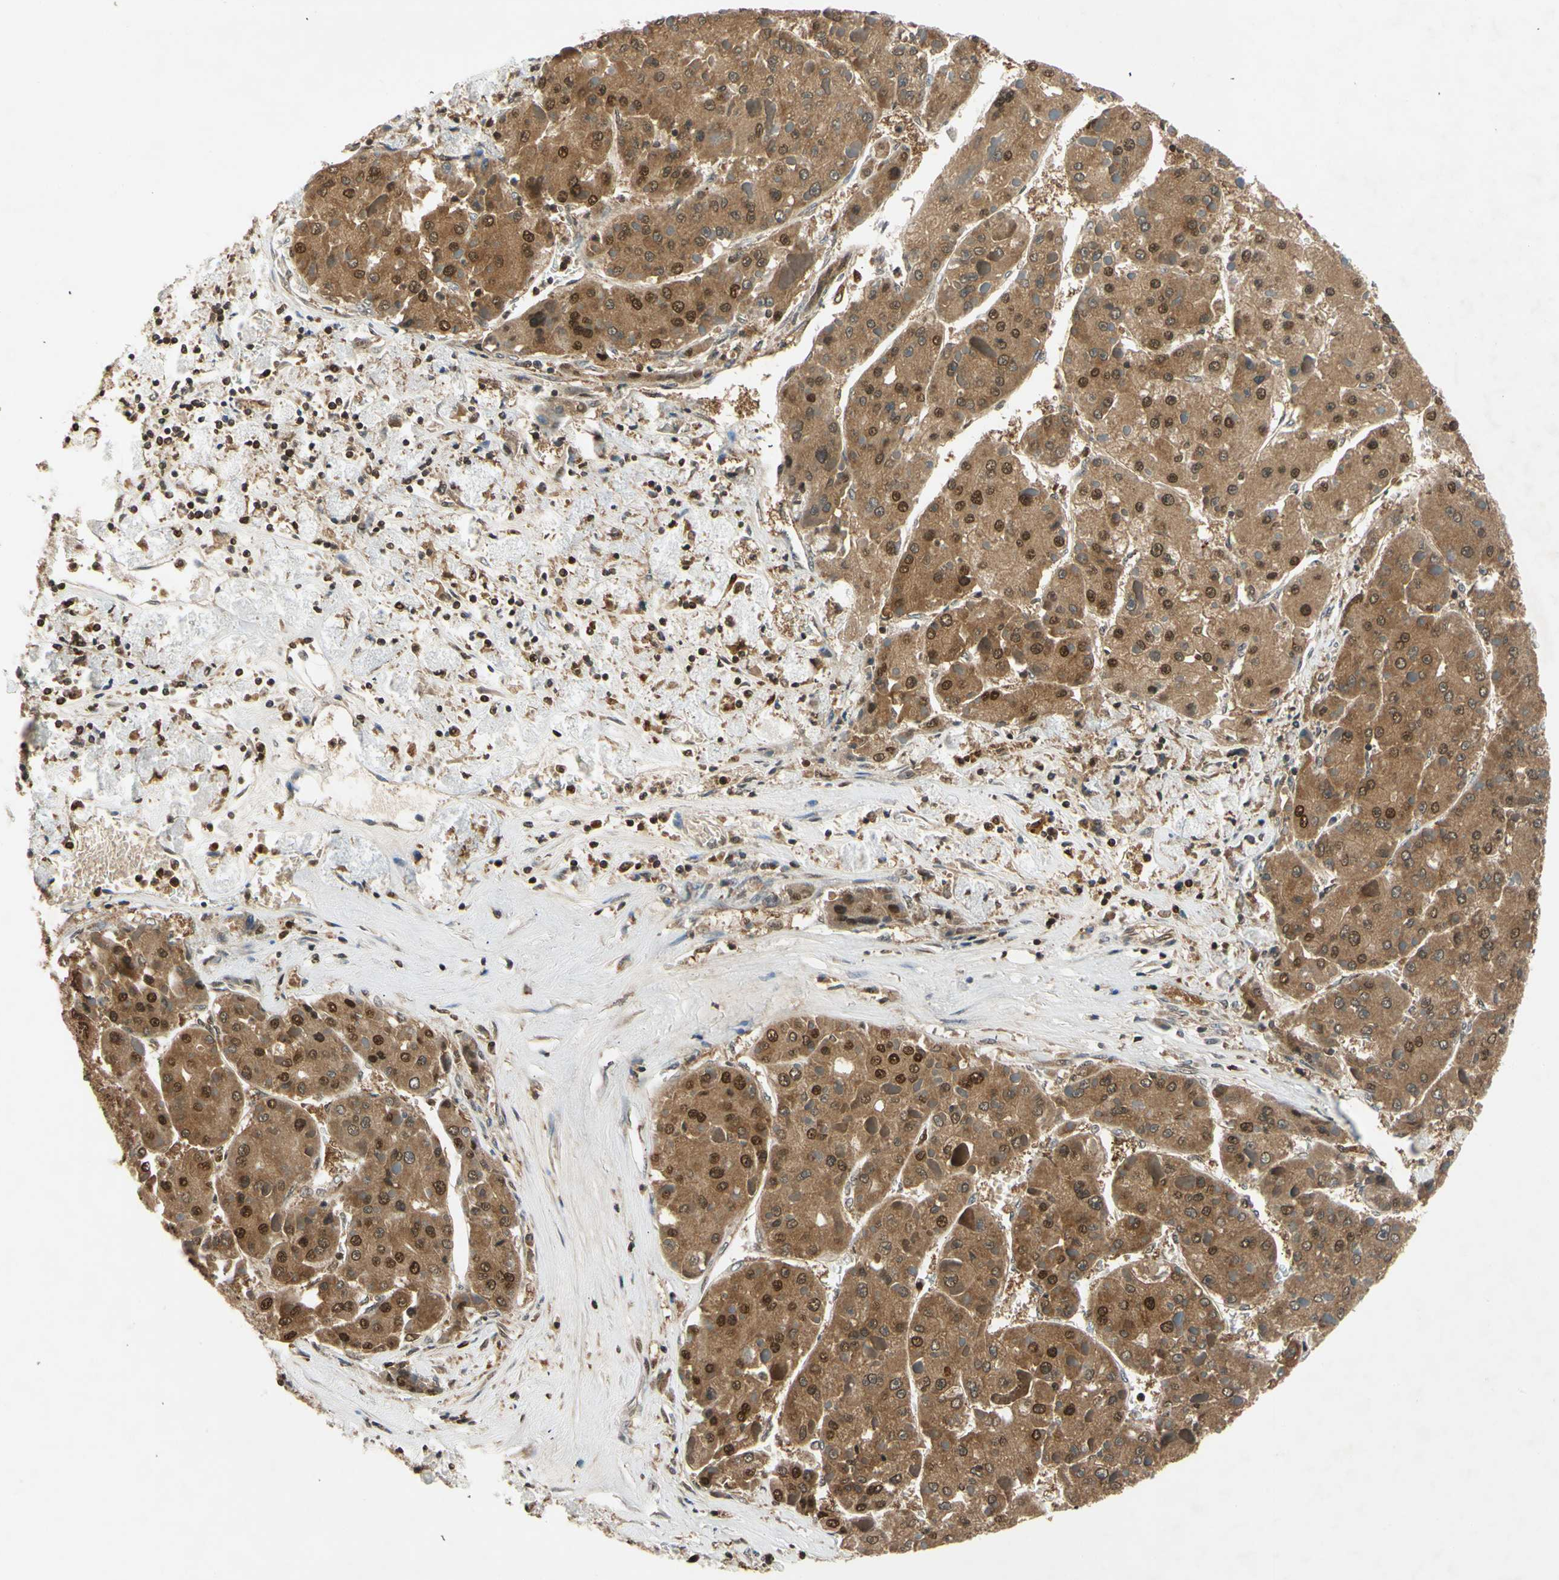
{"staining": {"intensity": "moderate", "quantity": ">75%", "location": "cytoplasmic/membranous"}, "tissue": "liver cancer", "cell_type": "Tumor cells", "image_type": "cancer", "snomed": [{"axis": "morphology", "description": "Carcinoma, Hepatocellular, NOS"}, {"axis": "topography", "description": "Liver"}], "caption": "Immunohistochemistry photomicrograph of neoplastic tissue: human liver cancer stained using immunohistochemistry displays medium levels of moderate protein expression localized specifically in the cytoplasmic/membranous of tumor cells, appearing as a cytoplasmic/membranous brown color.", "gene": "GSR", "patient": {"sex": "female", "age": 73}}